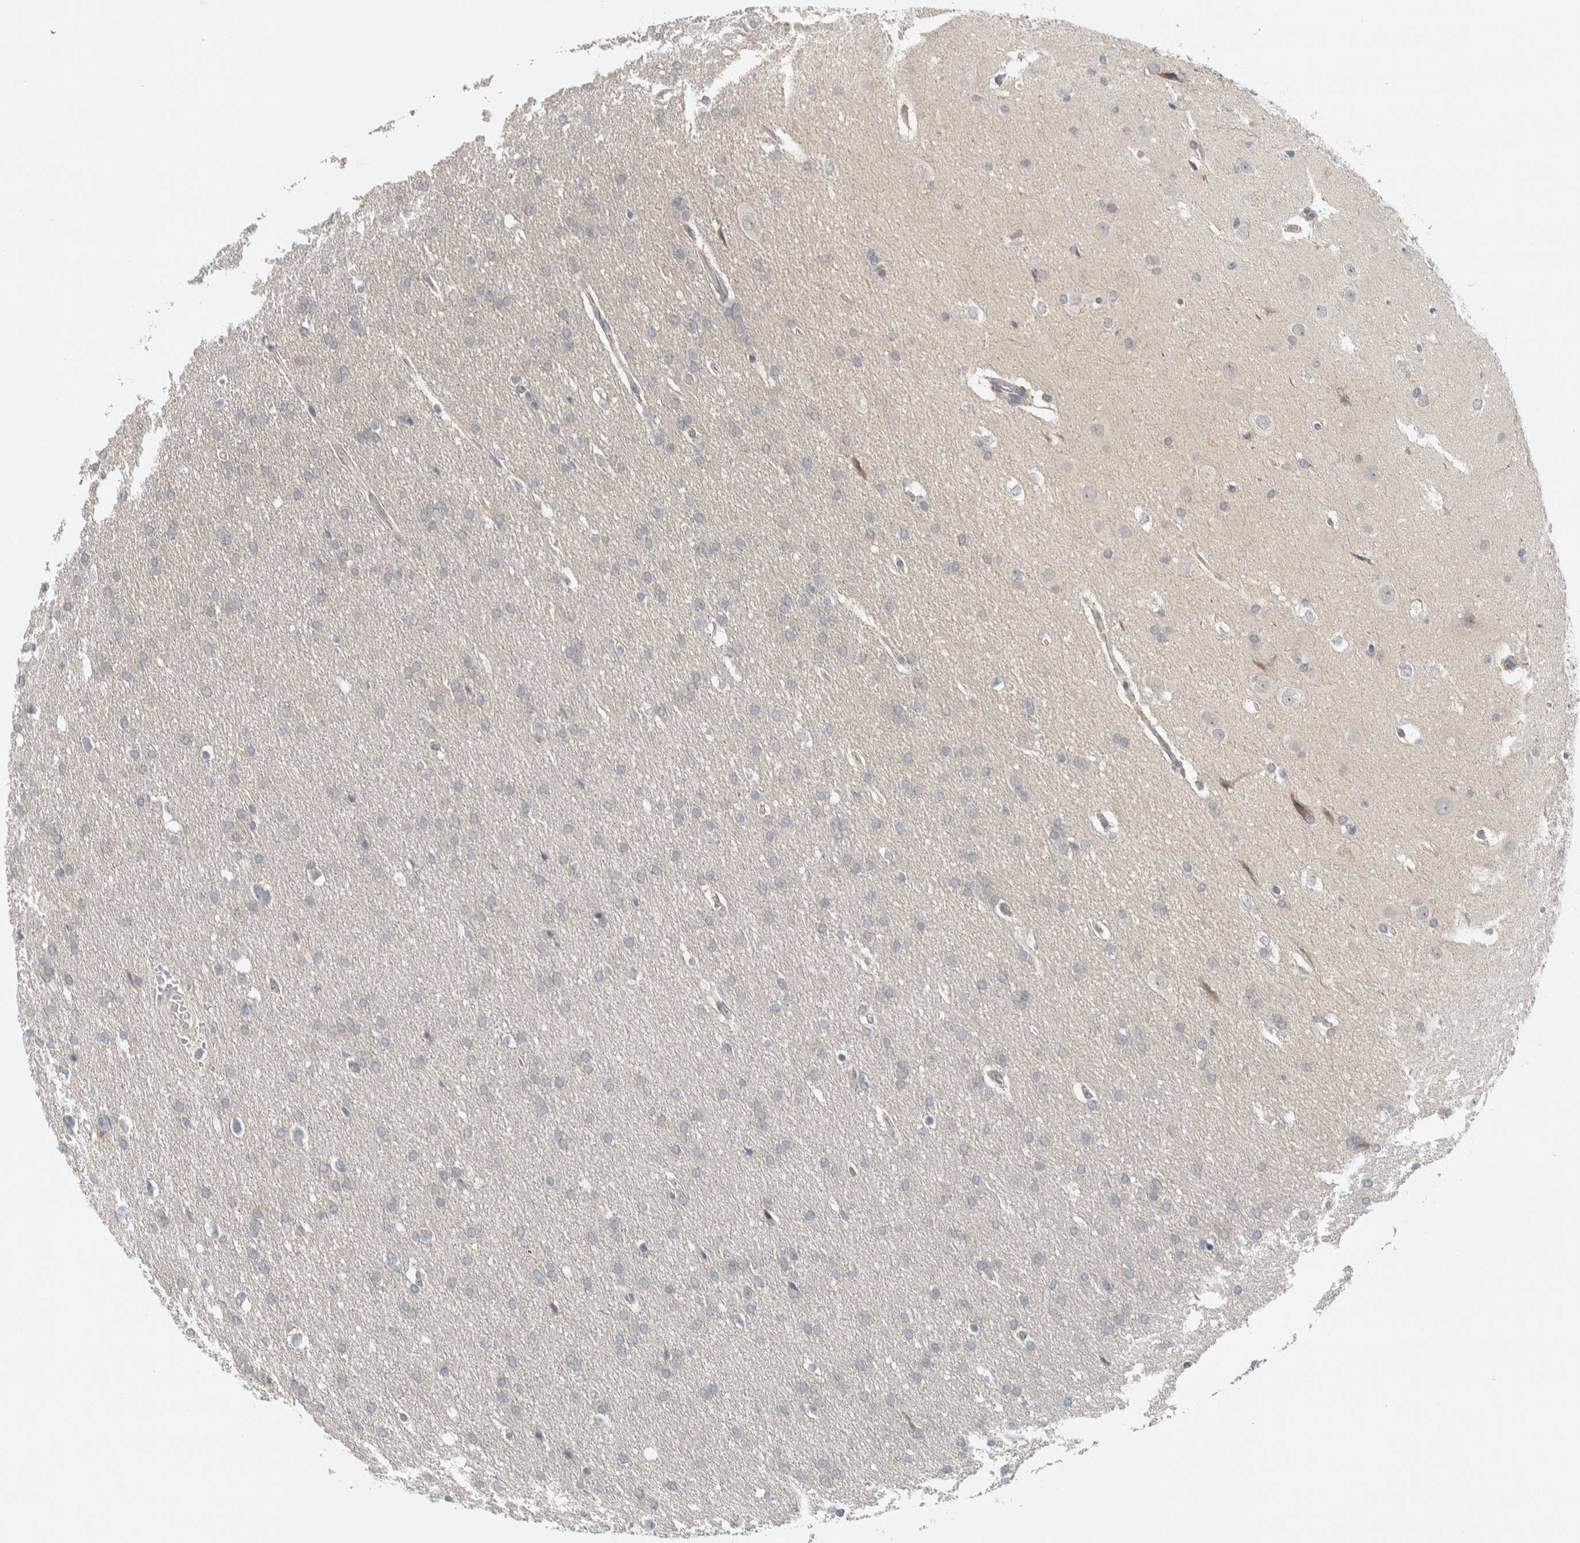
{"staining": {"intensity": "negative", "quantity": "none", "location": "none"}, "tissue": "glioma", "cell_type": "Tumor cells", "image_type": "cancer", "snomed": [{"axis": "morphology", "description": "Glioma, malignant, Low grade"}, {"axis": "topography", "description": "Brain"}], "caption": "A micrograph of human glioma is negative for staining in tumor cells.", "gene": "AFP", "patient": {"sex": "female", "age": 37}}